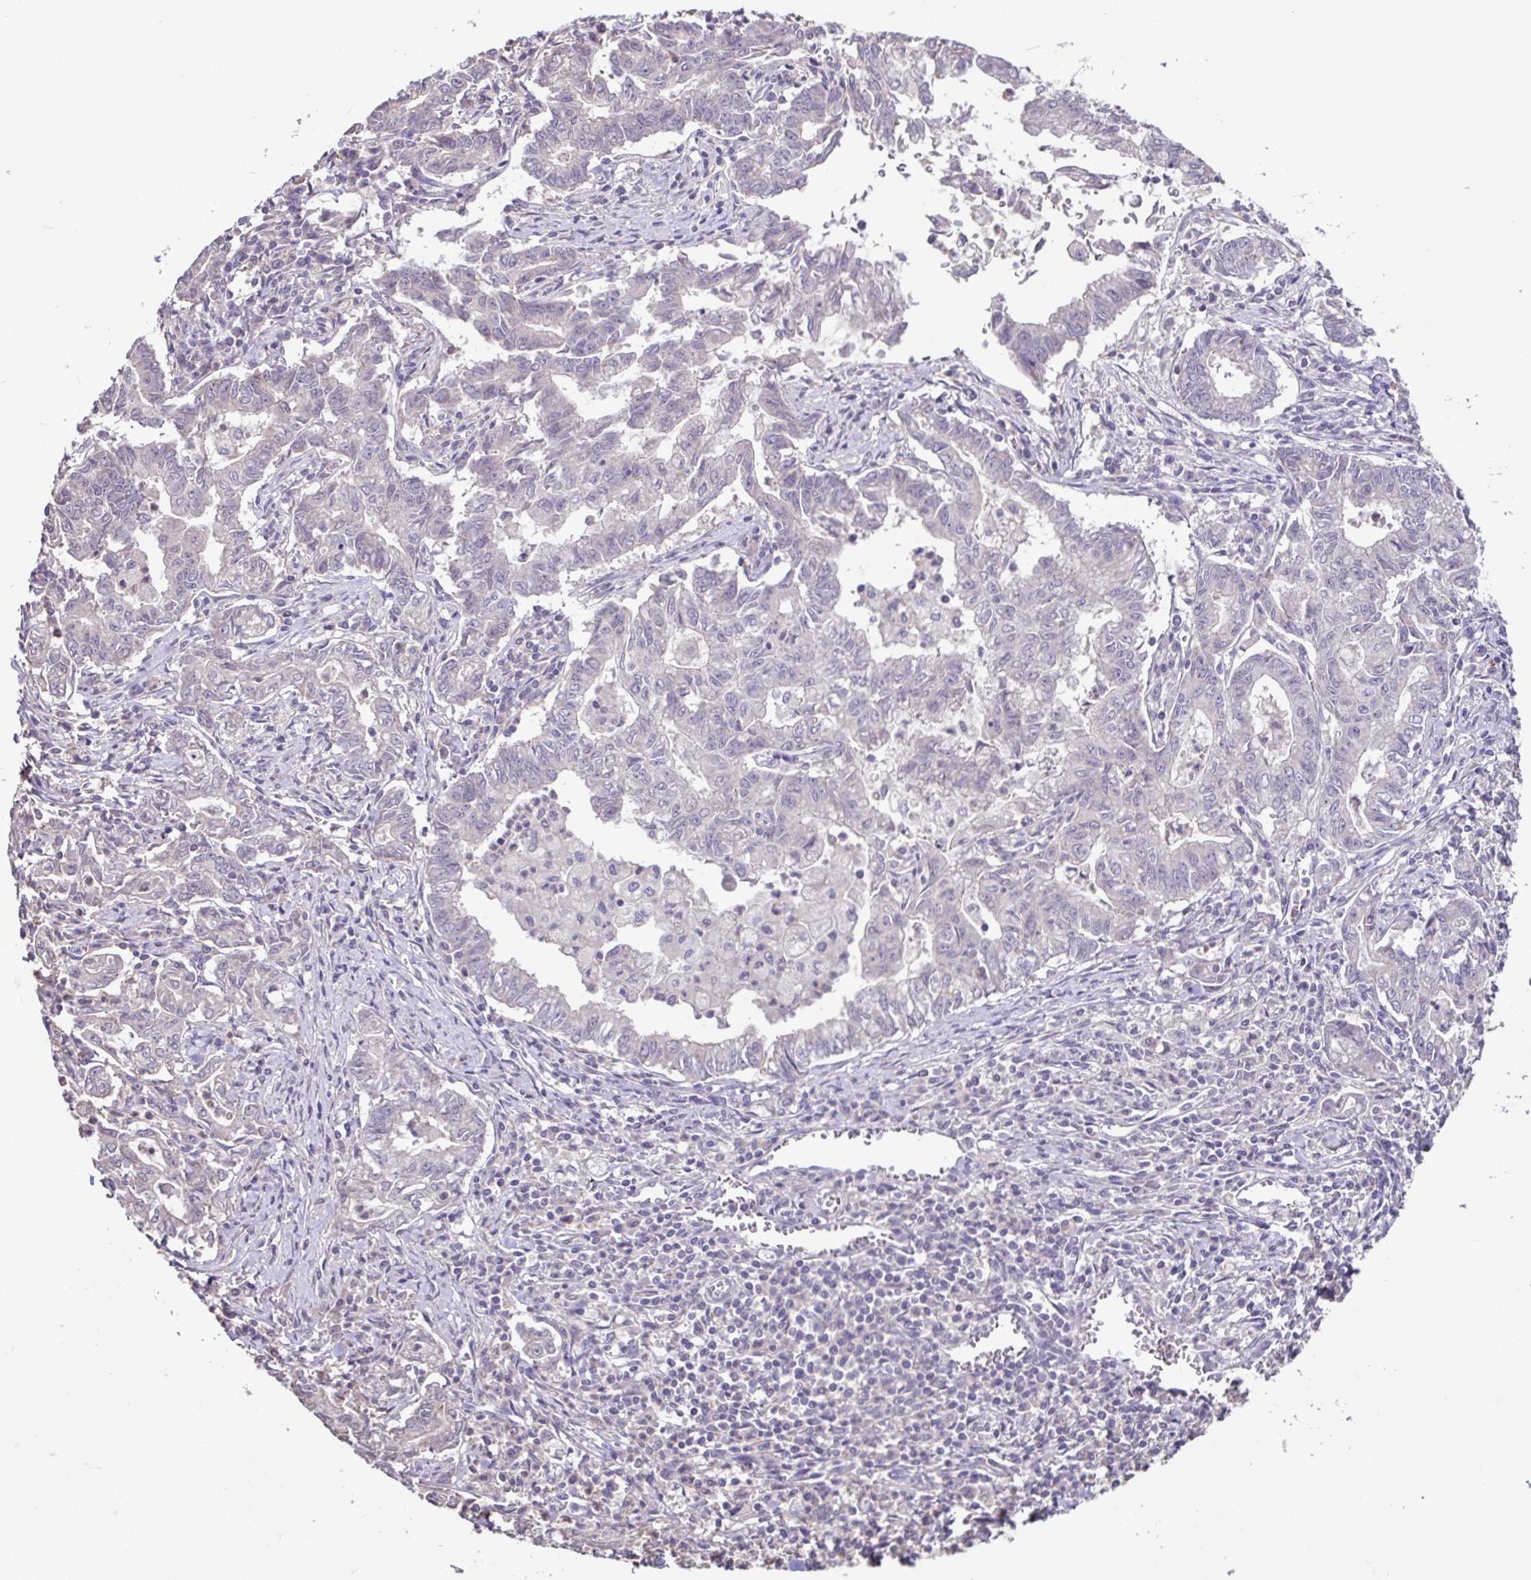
{"staining": {"intensity": "negative", "quantity": "none", "location": "none"}, "tissue": "stomach cancer", "cell_type": "Tumor cells", "image_type": "cancer", "snomed": [{"axis": "morphology", "description": "Adenocarcinoma, NOS"}, {"axis": "topography", "description": "Stomach, upper"}], "caption": "Immunohistochemical staining of stomach cancer (adenocarcinoma) displays no significant expression in tumor cells.", "gene": "ACTRT2", "patient": {"sex": "female", "age": 79}}